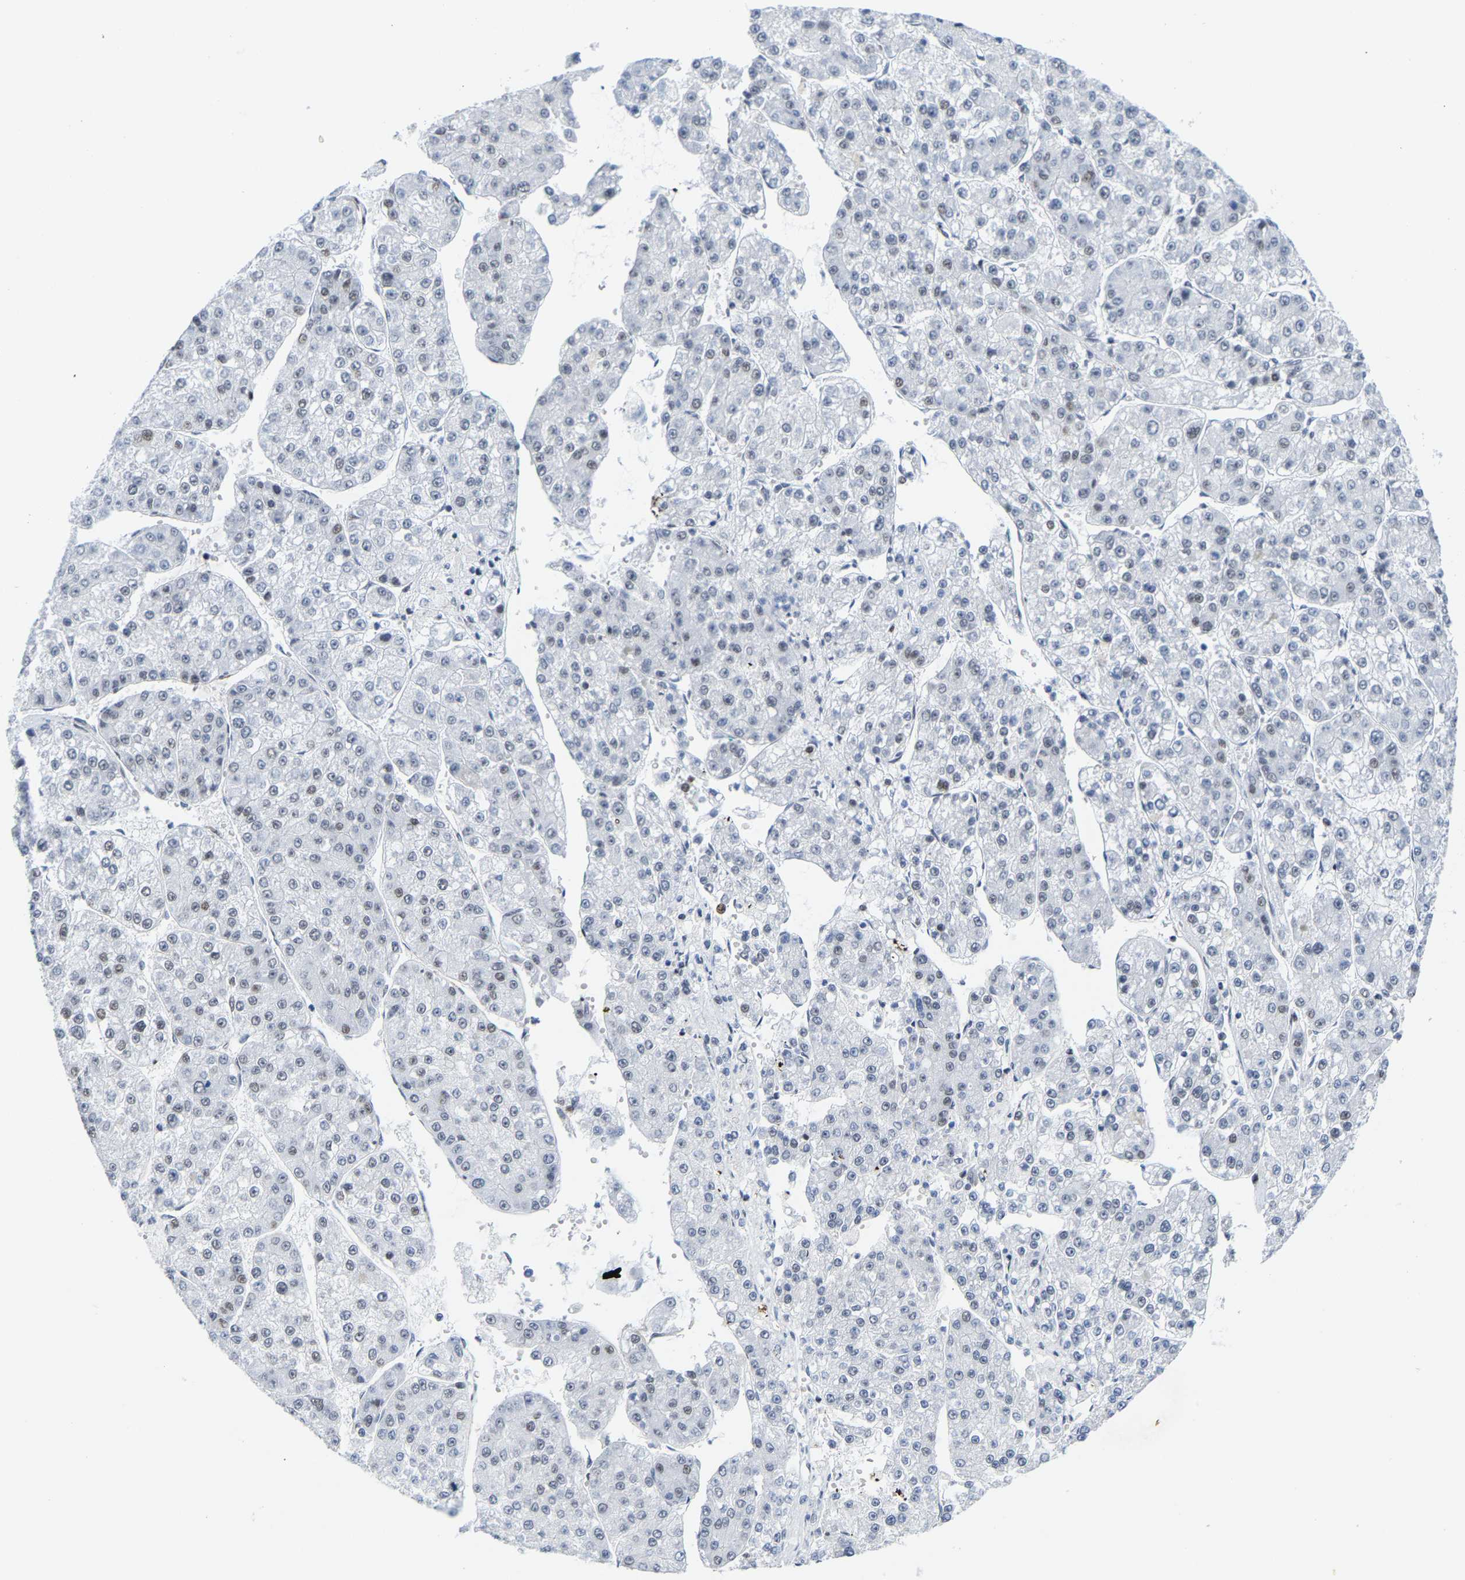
{"staining": {"intensity": "weak", "quantity": "<25%", "location": "nuclear"}, "tissue": "liver cancer", "cell_type": "Tumor cells", "image_type": "cancer", "snomed": [{"axis": "morphology", "description": "Carcinoma, Hepatocellular, NOS"}, {"axis": "topography", "description": "Liver"}], "caption": "Photomicrograph shows no significant protein staining in tumor cells of liver cancer.", "gene": "FAM180A", "patient": {"sex": "female", "age": 73}}